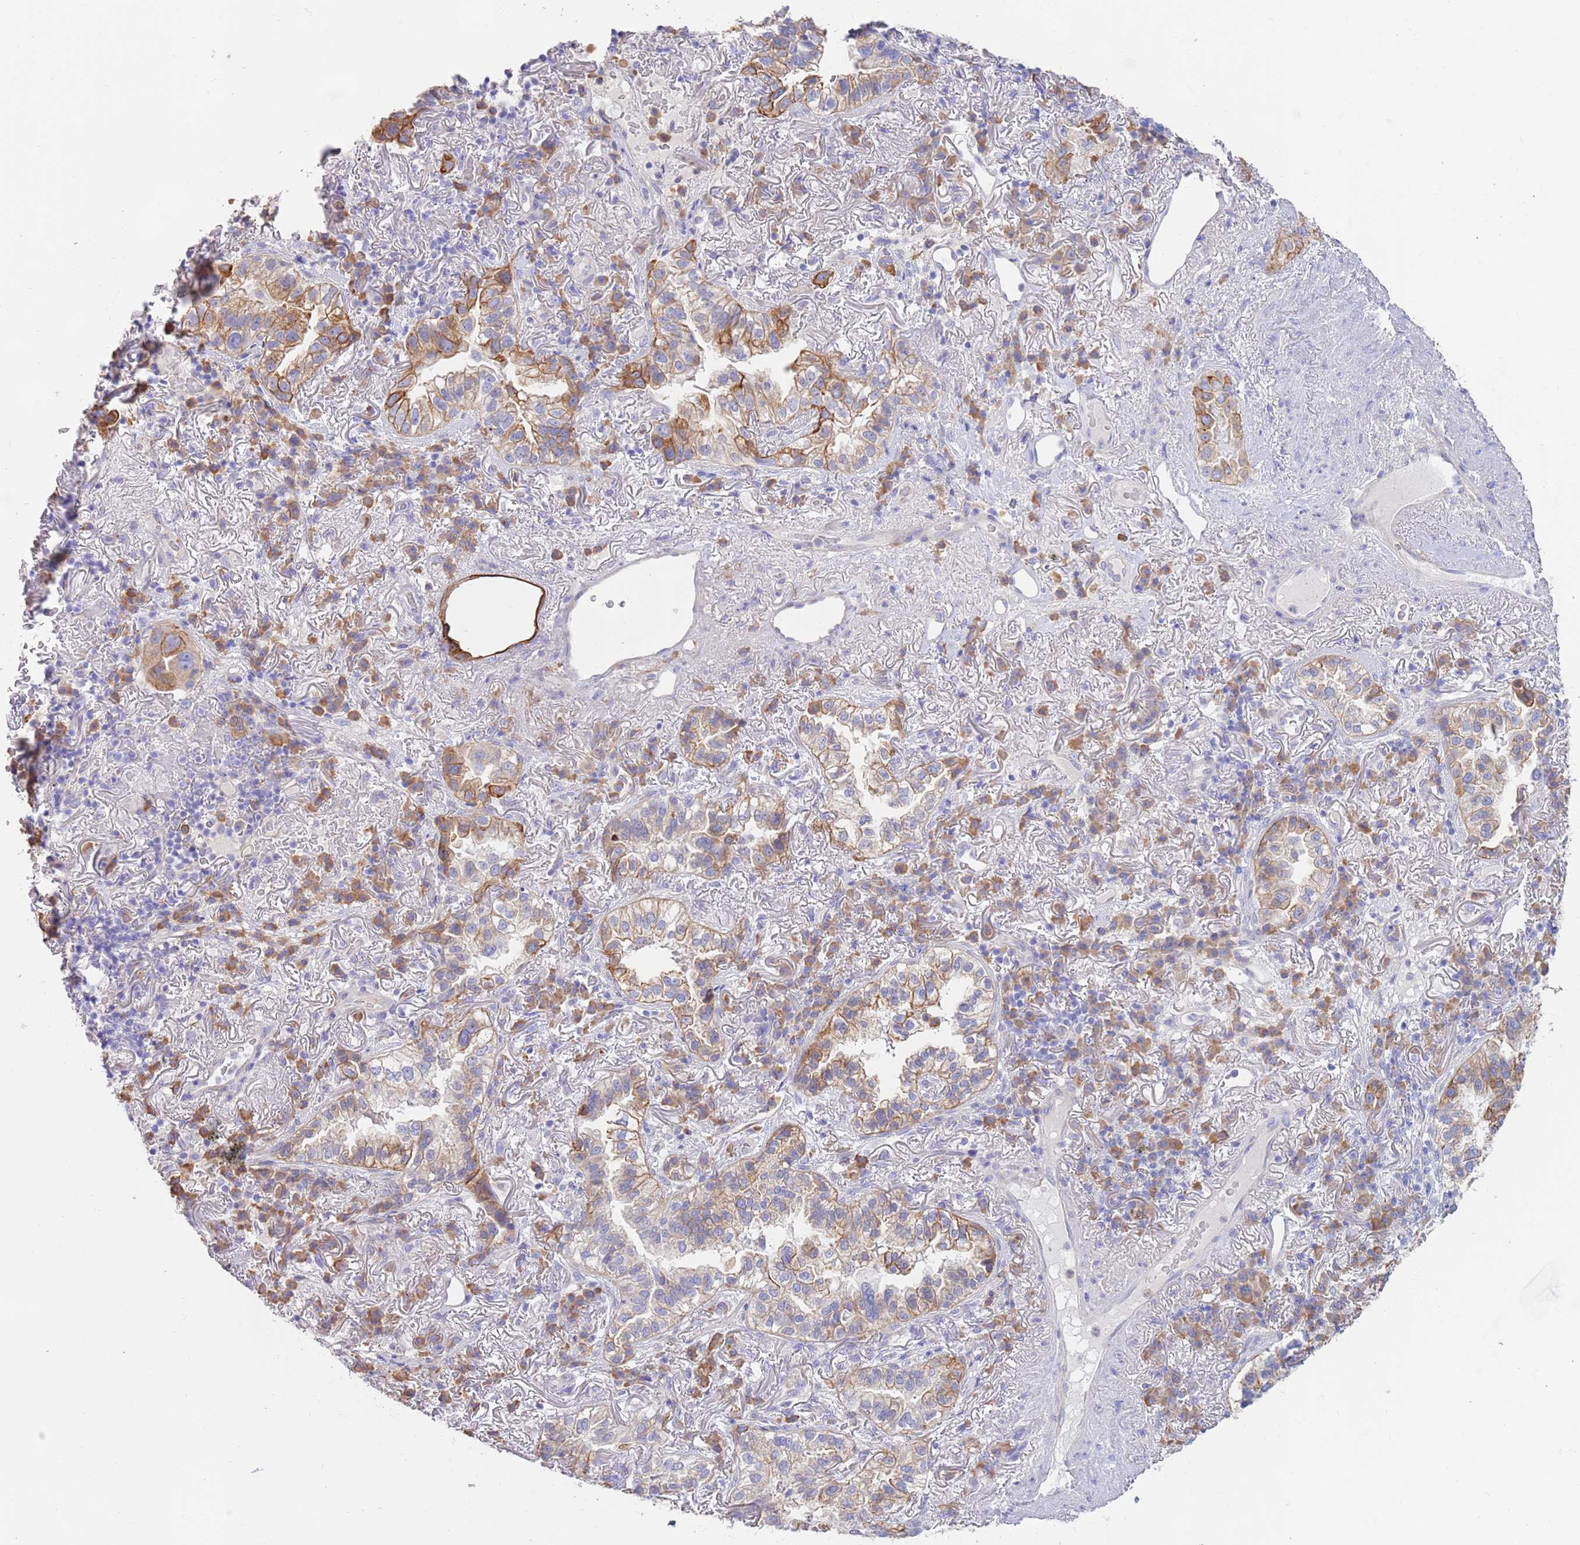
{"staining": {"intensity": "moderate", "quantity": "25%-75%", "location": "cytoplasmic/membranous"}, "tissue": "lung cancer", "cell_type": "Tumor cells", "image_type": "cancer", "snomed": [{"axis": "morphology", "description": "Adenocarcinoma, NOS"}, {"axis": "topography", "description": "Lung"}], "caption": "Immunohistochemistry (IHC) micrograph of neoplastic tissue: human adenocarcinoma (lung) stained using IHC exhibits medium levels of moderate protein expression localized specifically in the cytoplasmic/membranous of tumor cells, appearing as a cytoplasmic/membranous brown color.", "gene": "CCDC149", "patient": {"sex": "female", "age": 69}}